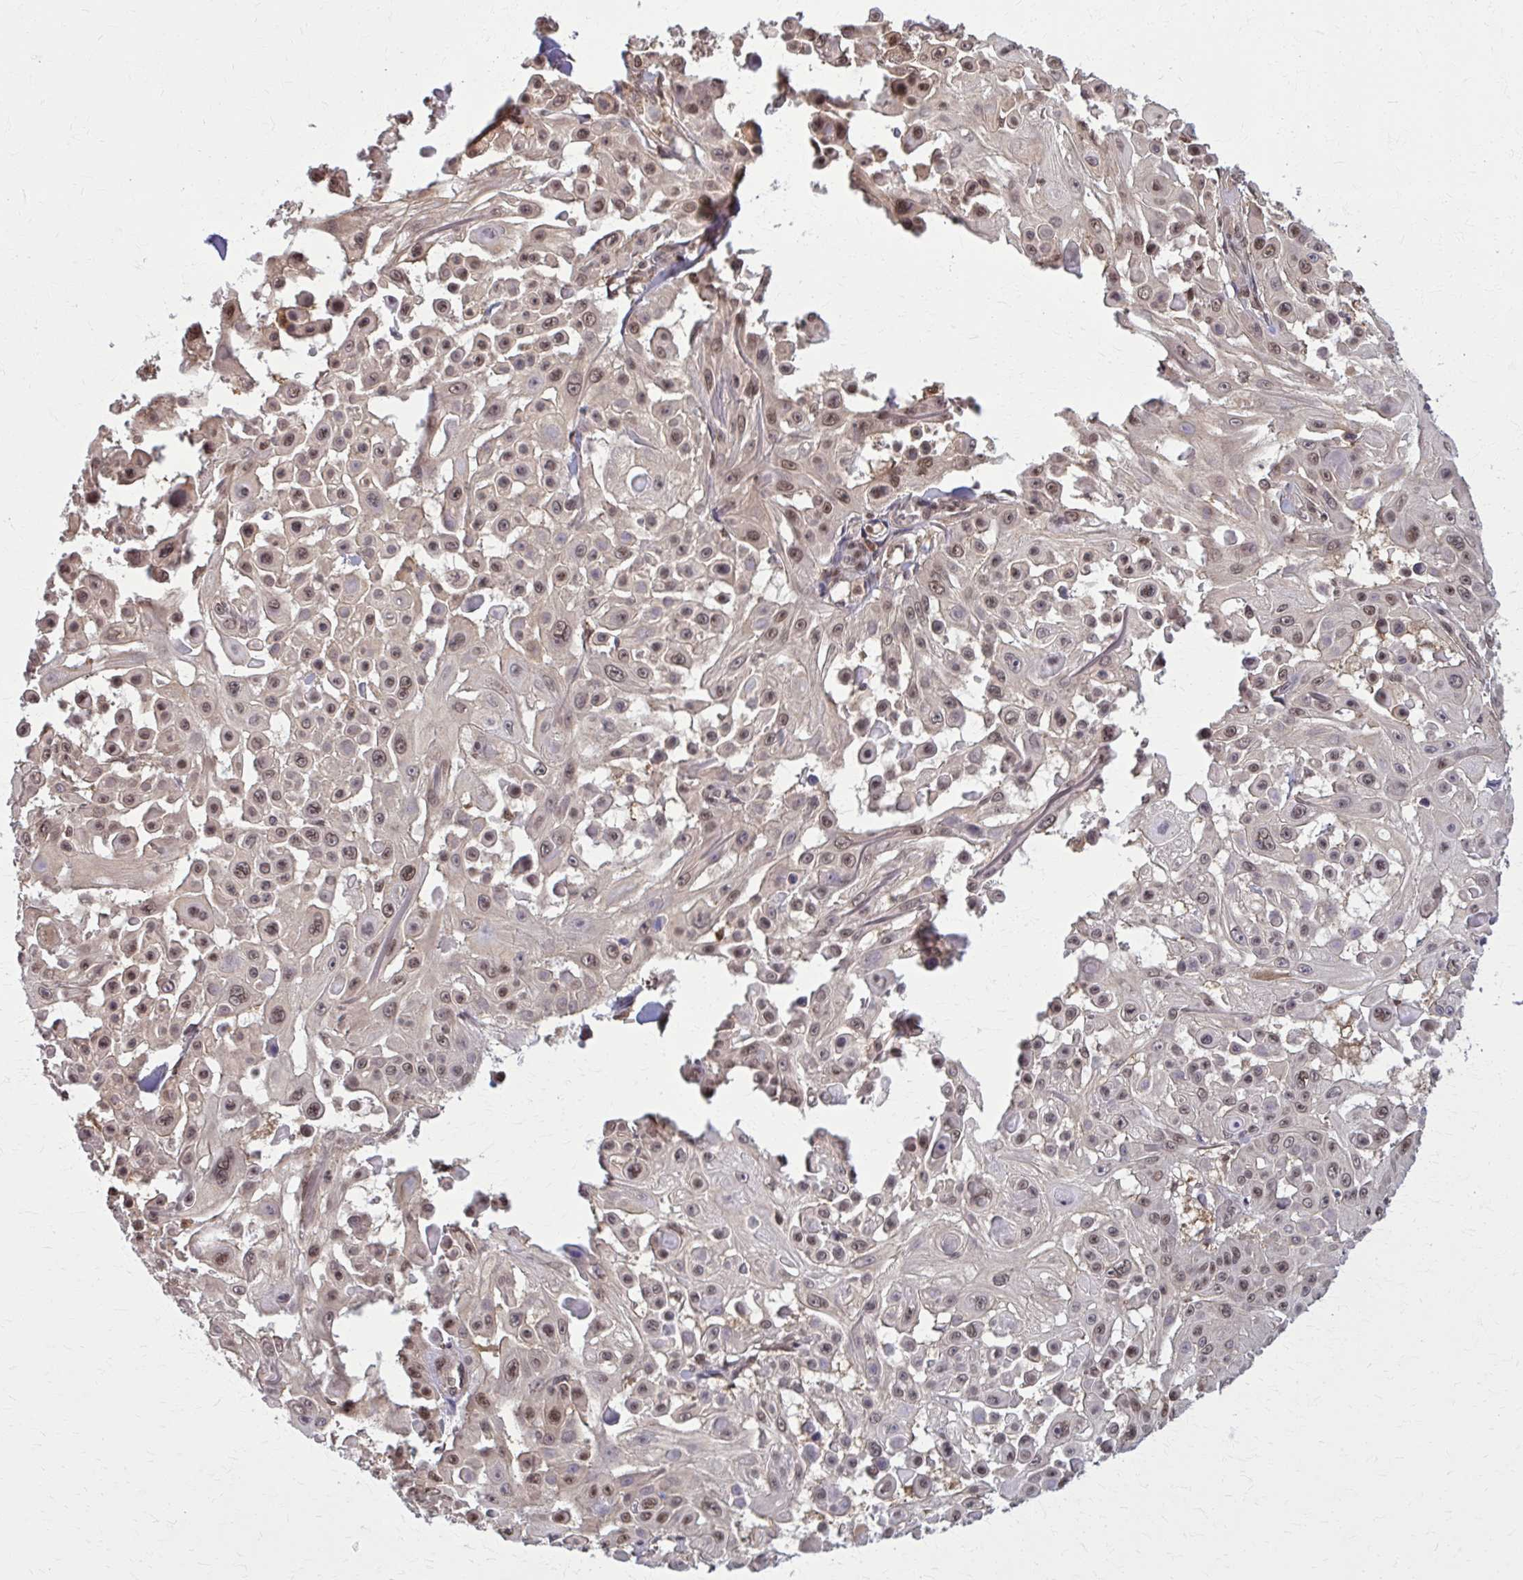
{"staining": {"intensity": "moderate", "quantity": ">75%", "location": "nuclear"}, "tissue": "skin cancer", "cell_type": "Tumor cells", "image_type": "cancer", "snomed": [{"axis": "morphology", "description": "Squamous cell carcinoma, NOS"}, {"axis": "topography", "description": "Skin"}], "caption": "A micrograph of human squamous cell carcinoma (skin) stained for a protein exhibits moderate nuclear brown staining in tumor cells.", "gene": "MDH1", "patient": {"sex": "male", "age": 91}}